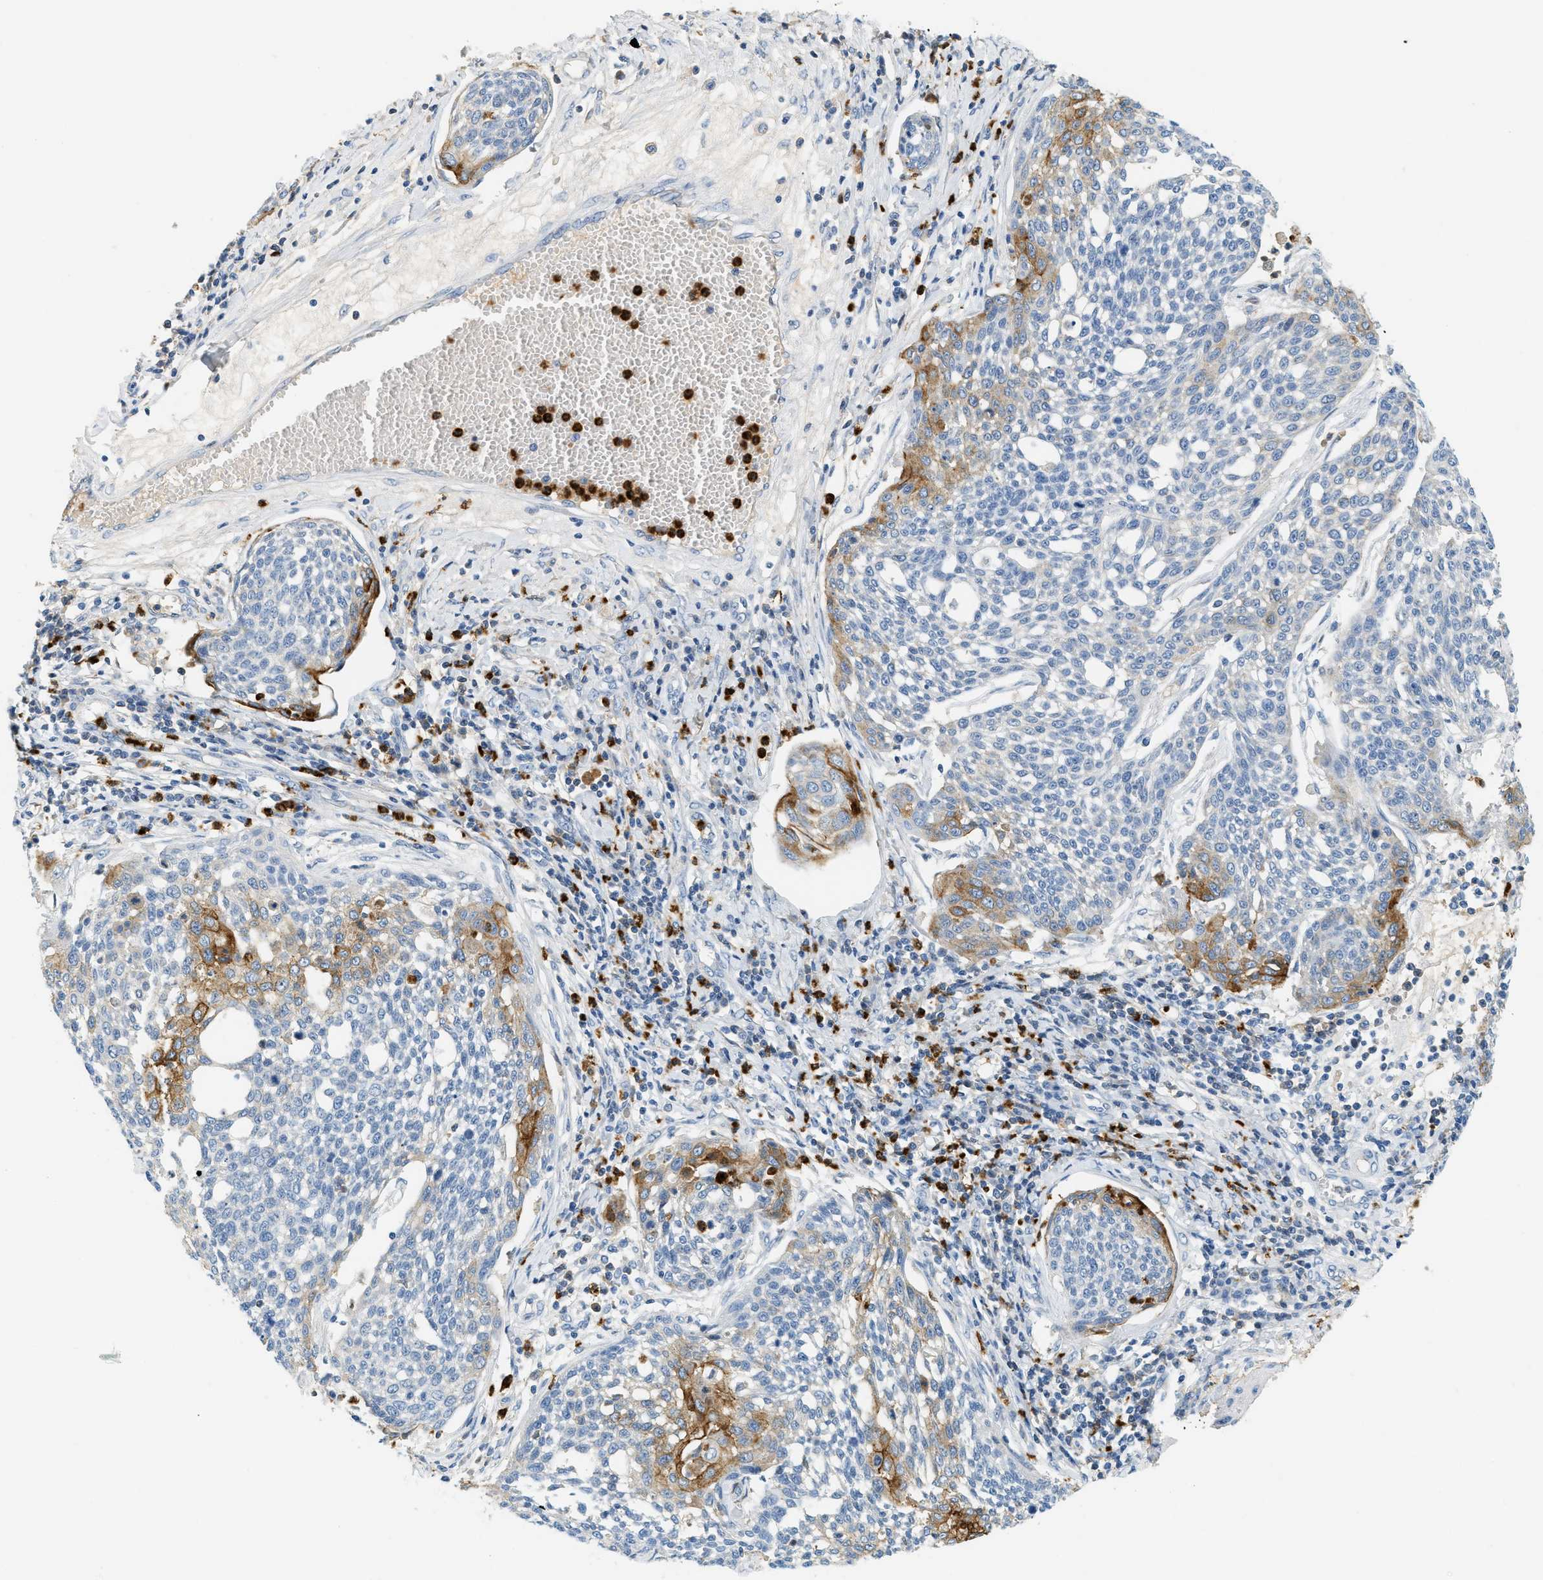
{"staining": {"intensity": "moderate", "quantity": "<25%", "location": "cytoplasmic/membranous"}, "tissue": "cervical cancer", "cell_type": "Tumor cells", "image_type": "cancer", "snomed": [{"axis": "morphology", "description": "Squamous cell carcinoma, NOS"}, {"axis": "topography", "description": "Cervix"}], "caption": "This is an image of immunohistochemistry staining of squamous cell carcinoma (cervical), which shows moderate expression in the cytoplasmic/membranous of tumor cells.", "gene": "LCN2", "patient": {"sex": "female", "age": 34}}